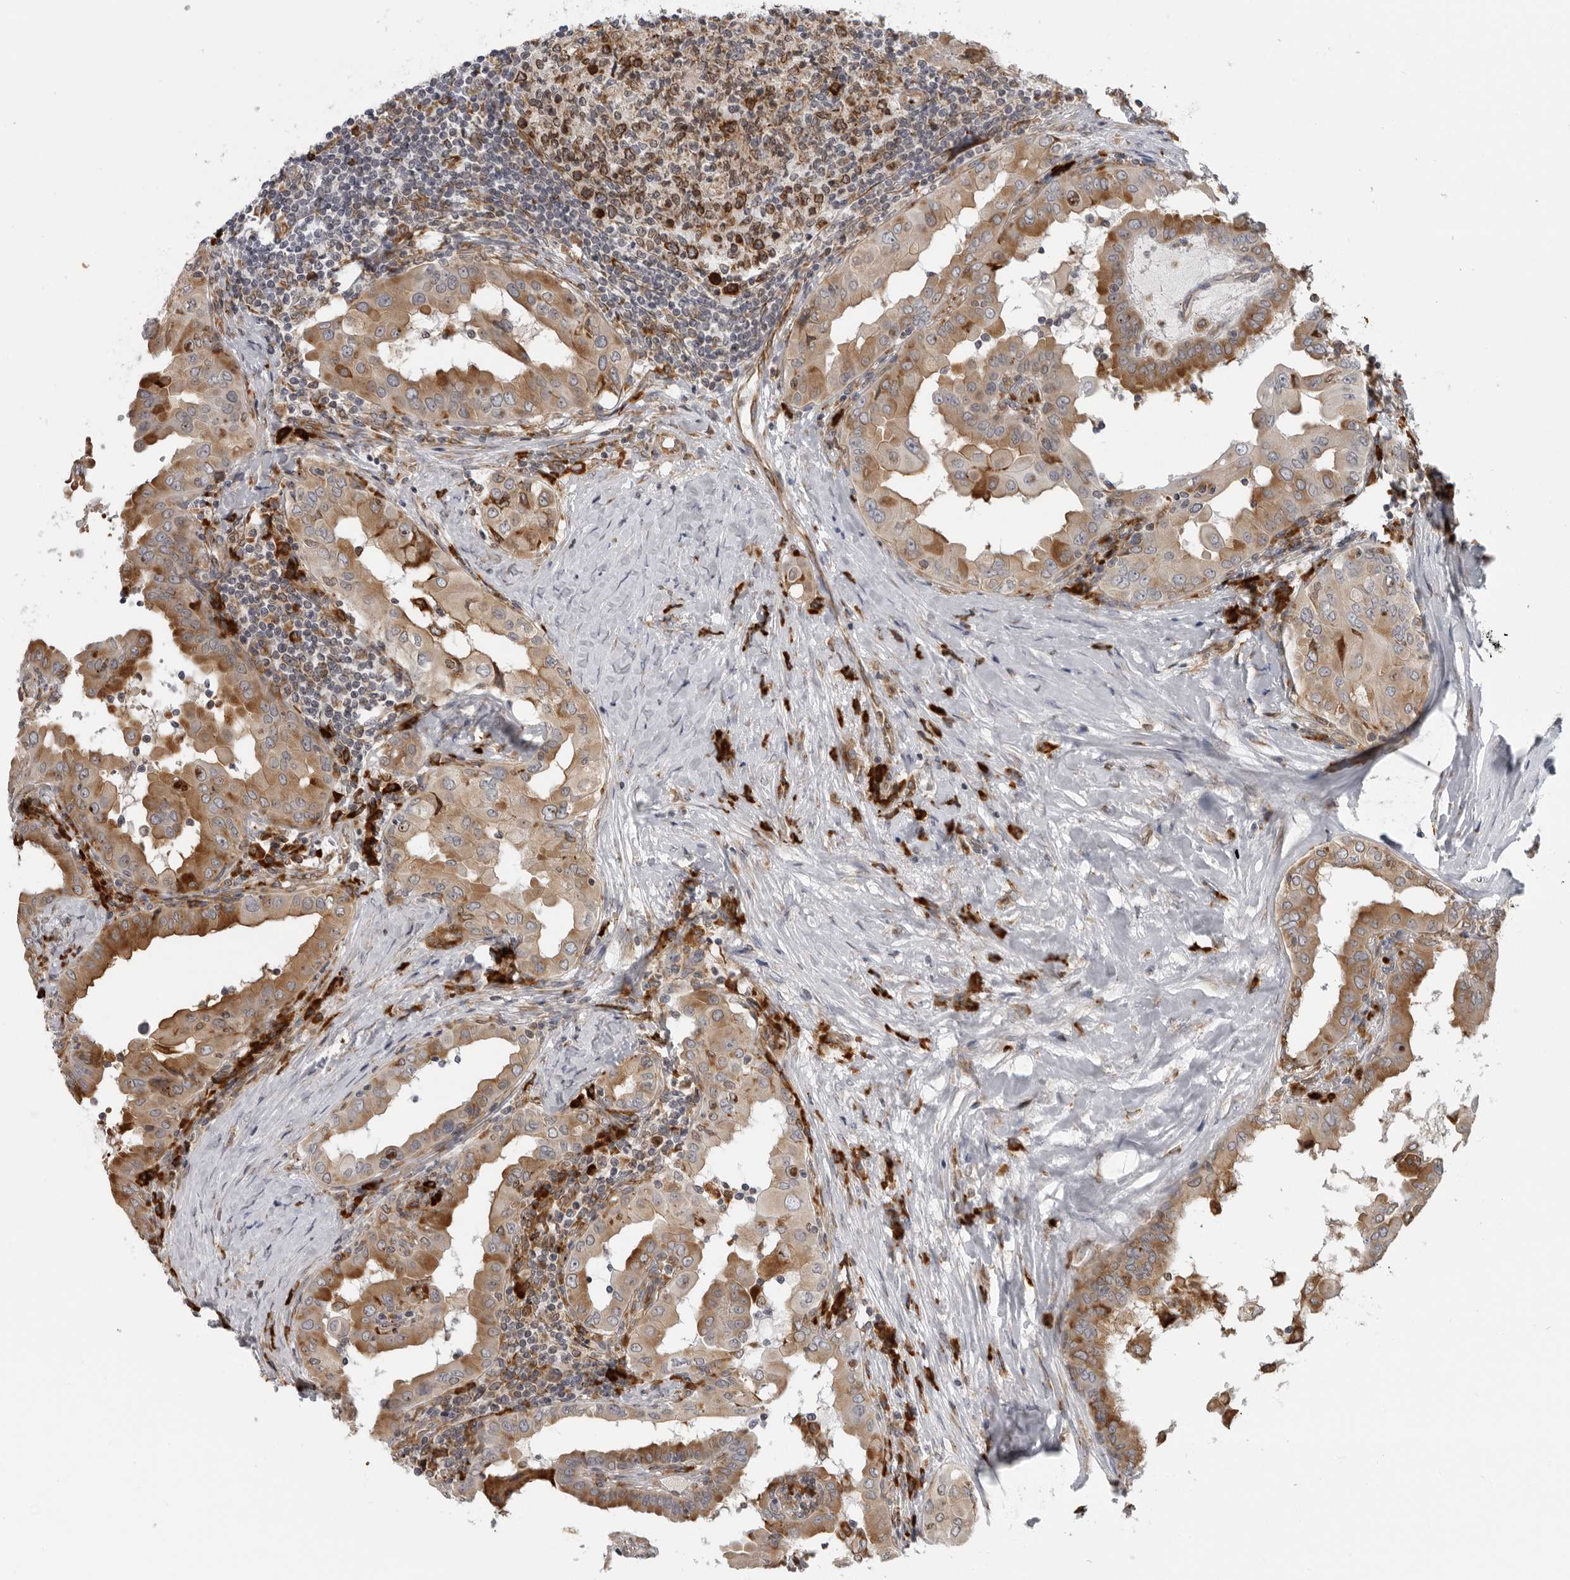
{"staining": {"intensity": "moderate", "quantity": ">75%", "location": "cytoplasmic/membranous"}, "tissue": "thyroid cancer", "cell_type": "Tumor cells", "image_type": "cancer", "snomed": [{"axis": "morphology", "description": "Papillary adenocarcinoma, NOS"}, {"axis": "topography", "description": "Thyroid gland"}], "caption": "Human thyroid papillary adenocarcinoma stained with a protein marker demonstrates moderate staining in tumor cells.", "gene": "ALPK2", "patient": {"sex": "male", "age": 33}}